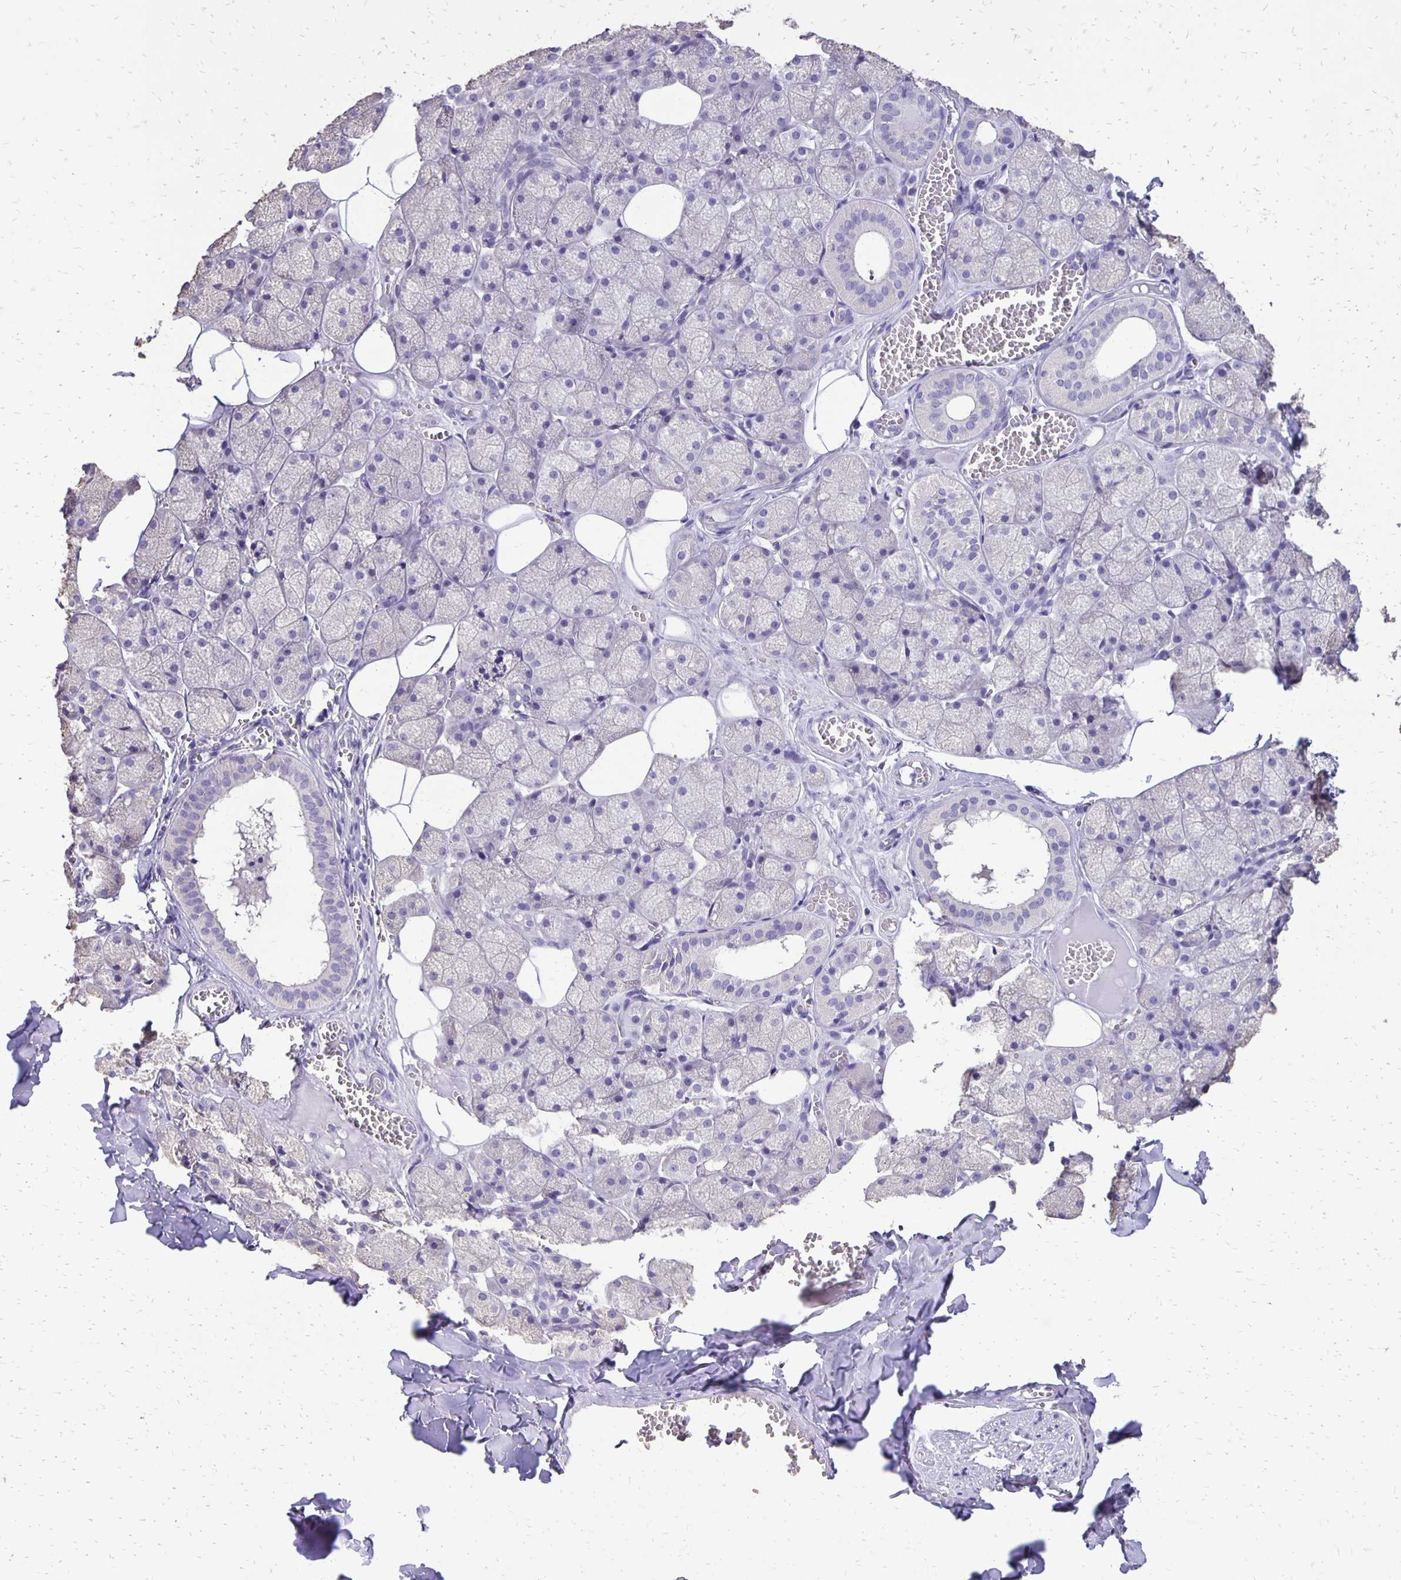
{"staining": {"intensity": "negative", "quantity": "none", "location": "none"}, "tissue": "salivary gland", "cell_type": "Glandular cells", "image_type": "normal", "snomed": [{"axis": "morphology", "description": "Normal tissue, NOS"}, {"axis": "topography", "description": "Salivary gland"}, {"axis": "topography", "description": "Peripheral nerve tissue"}], "caption": "IHC photomicrograph of normal salivary gland: human salivary gland stained with DAB displays no significant protein expression in glandular cells. Brightfield microscopy of immunohistochemistry stained with DAB (brown) and hematoxylin (blue), captured at high magnification.", "gene": "ANKRD45", "patient": {"sex": "male", "age": 38}}